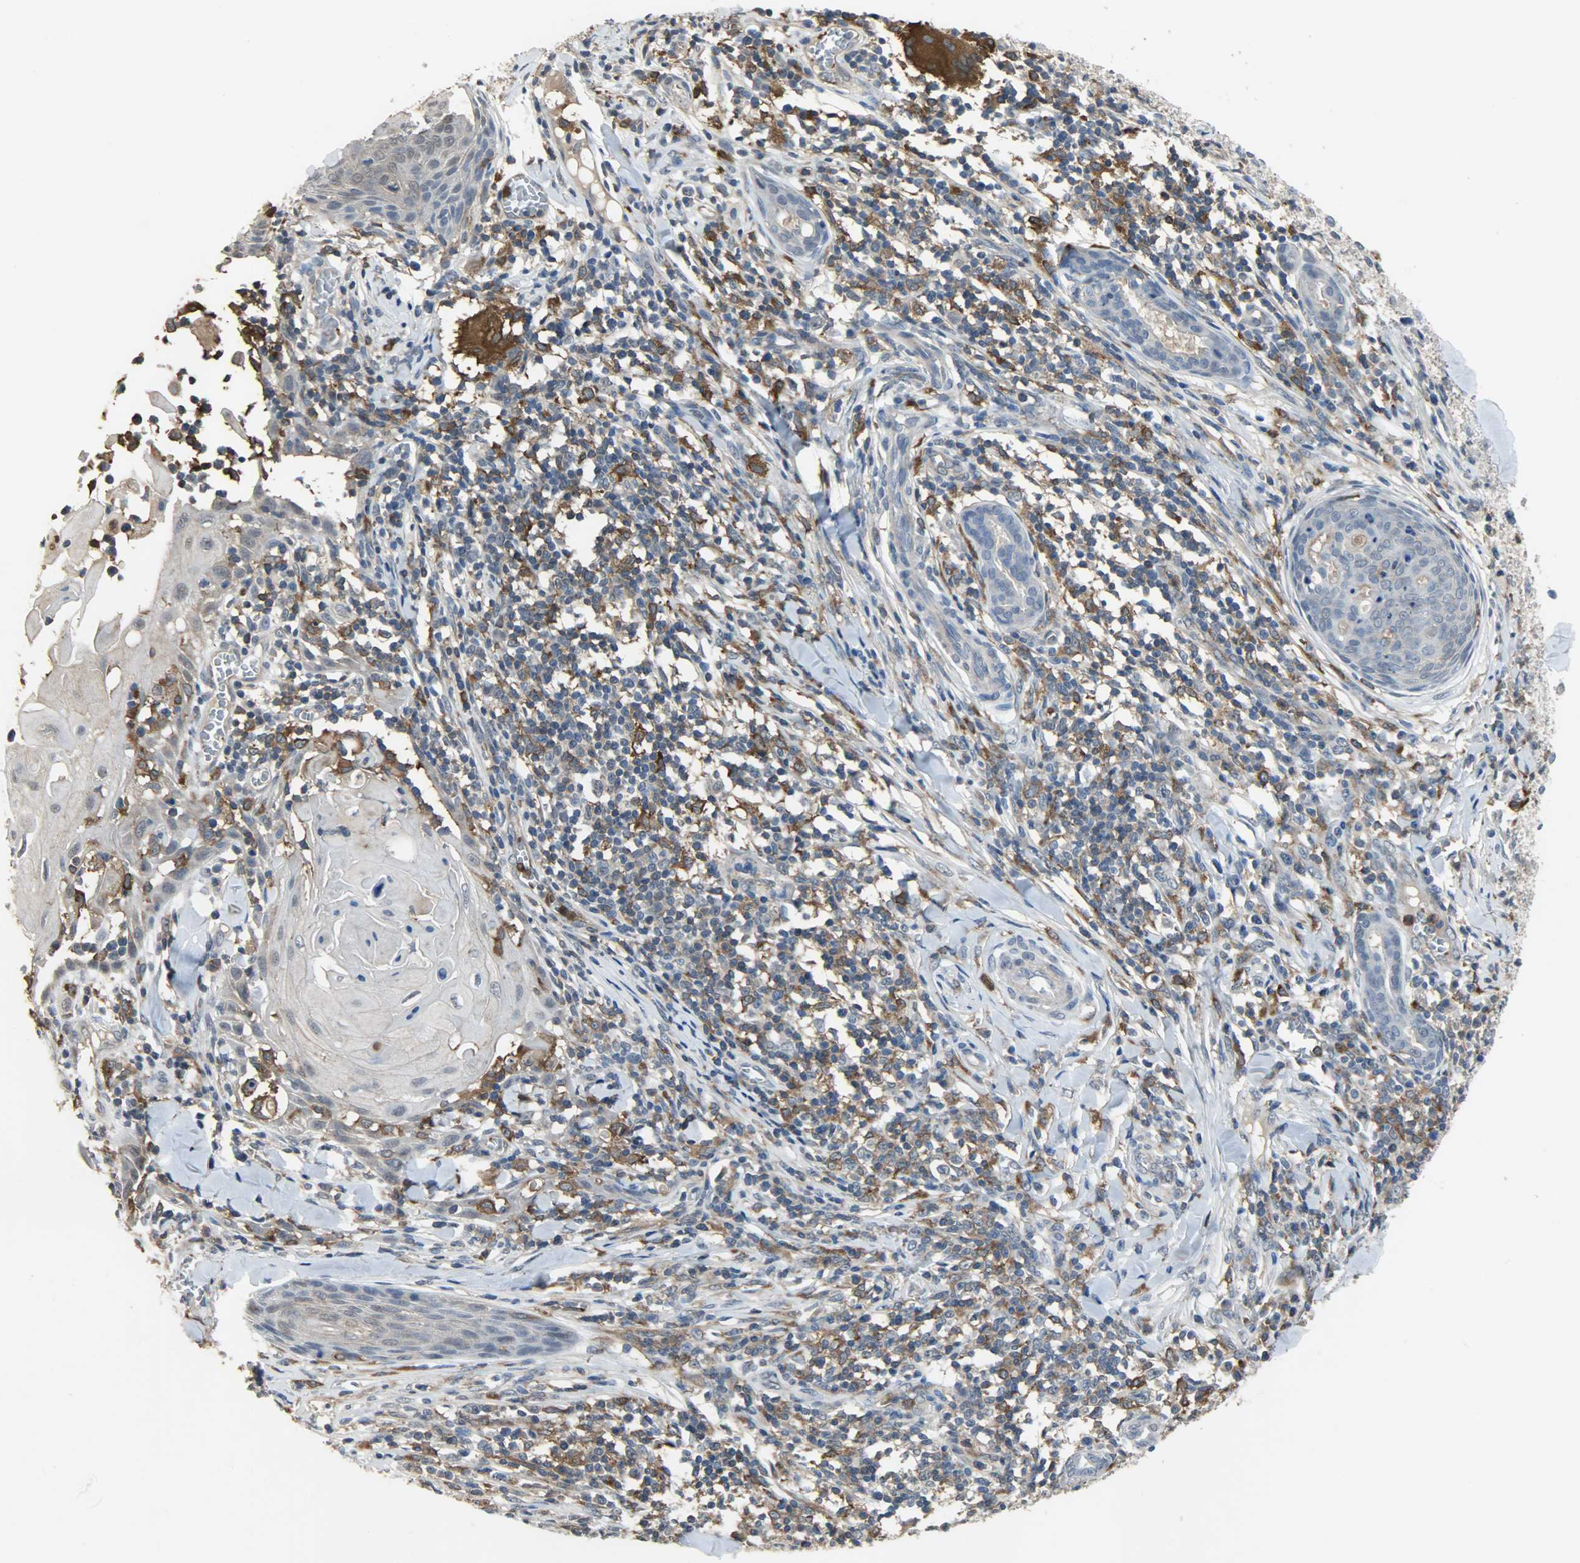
{"staining": {"intensity": "negative", "quantity": "none", "location": "none"}, "tissue": "skin cancer", "cell_type": "Tumor cells", "image_type": "cancer", "snomed": [{"axis": "morphology", "description": "Squamous cell carcinoma, NOS"}, {"axis": "topography", "description": "Skin"}], "caption": "Immunohistochemistry histopathology image of human skin cancer (squamous cell carcinoma) stained for a protein (brown), which displays no expression in tumor cells. The staining was performed using DAB to visualize the protein expression in brown, while the nuclei were stained in blue with hematoxylin (Magnification: 20x).", "gene": "SKAP2", "patient": {"sex": "male", "age": 24}}